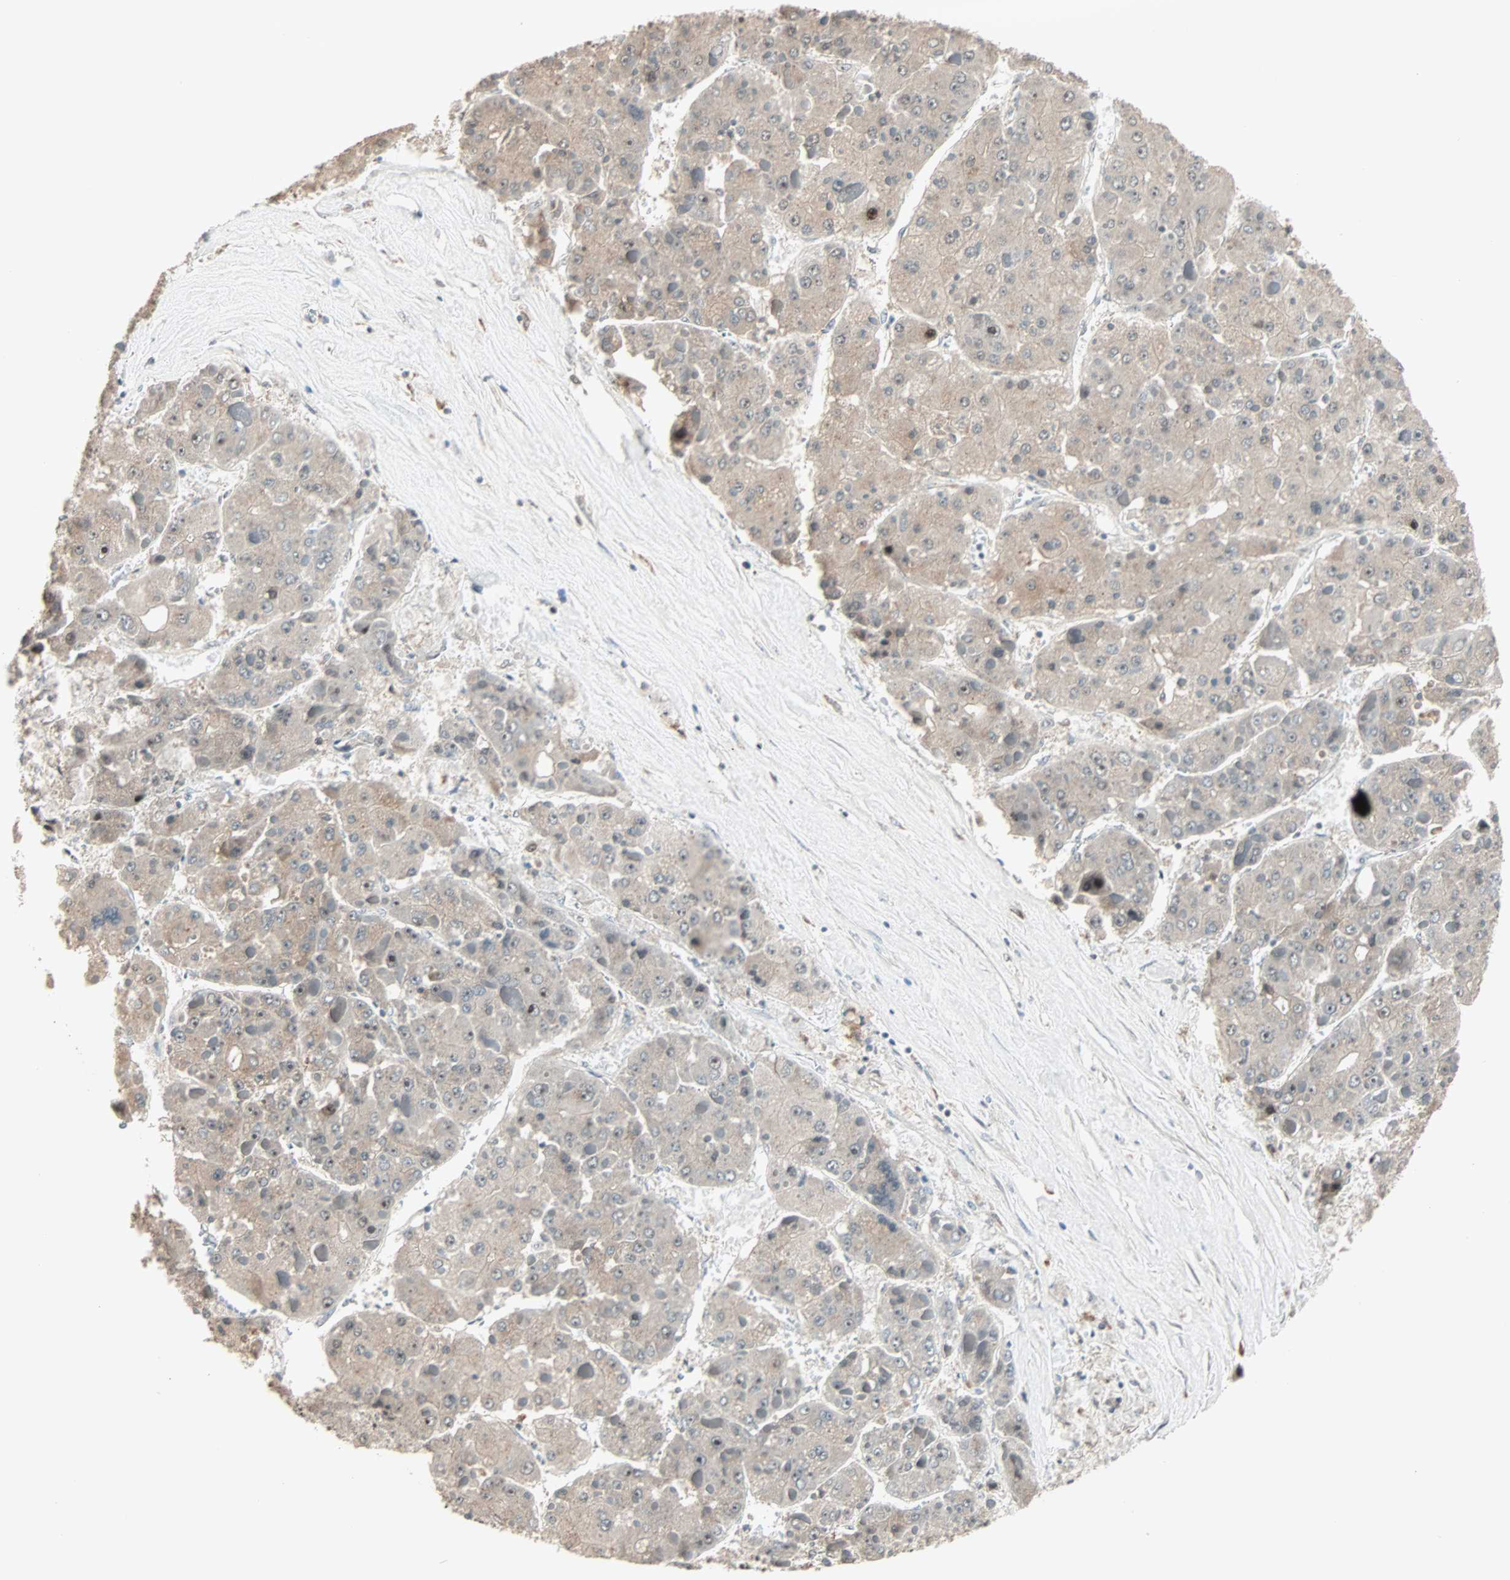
{"staining": {"intensity": "moderate", "quantity": ">75%", "location": "cytoplasmic/membranous,nuclear"}, "tissue": "liver cancer", "cell_type": "Tumor cells", "image_type": "cancer", "snomed": [{"axis": "morphology", "description": "Carcinoma, Hepatocellular, NOS"}, {"axis": "topography", "description": "Liver"}], "caption": "Immunohistochemical staining of human liver hepatocellular carcinoma demonstrates moderate cytoplasmic/membranous and nuclear protein positivity in about >75% of tumor cells.", "gene": "KDM4A", "patient": {"sex": "female", "age": 73}}